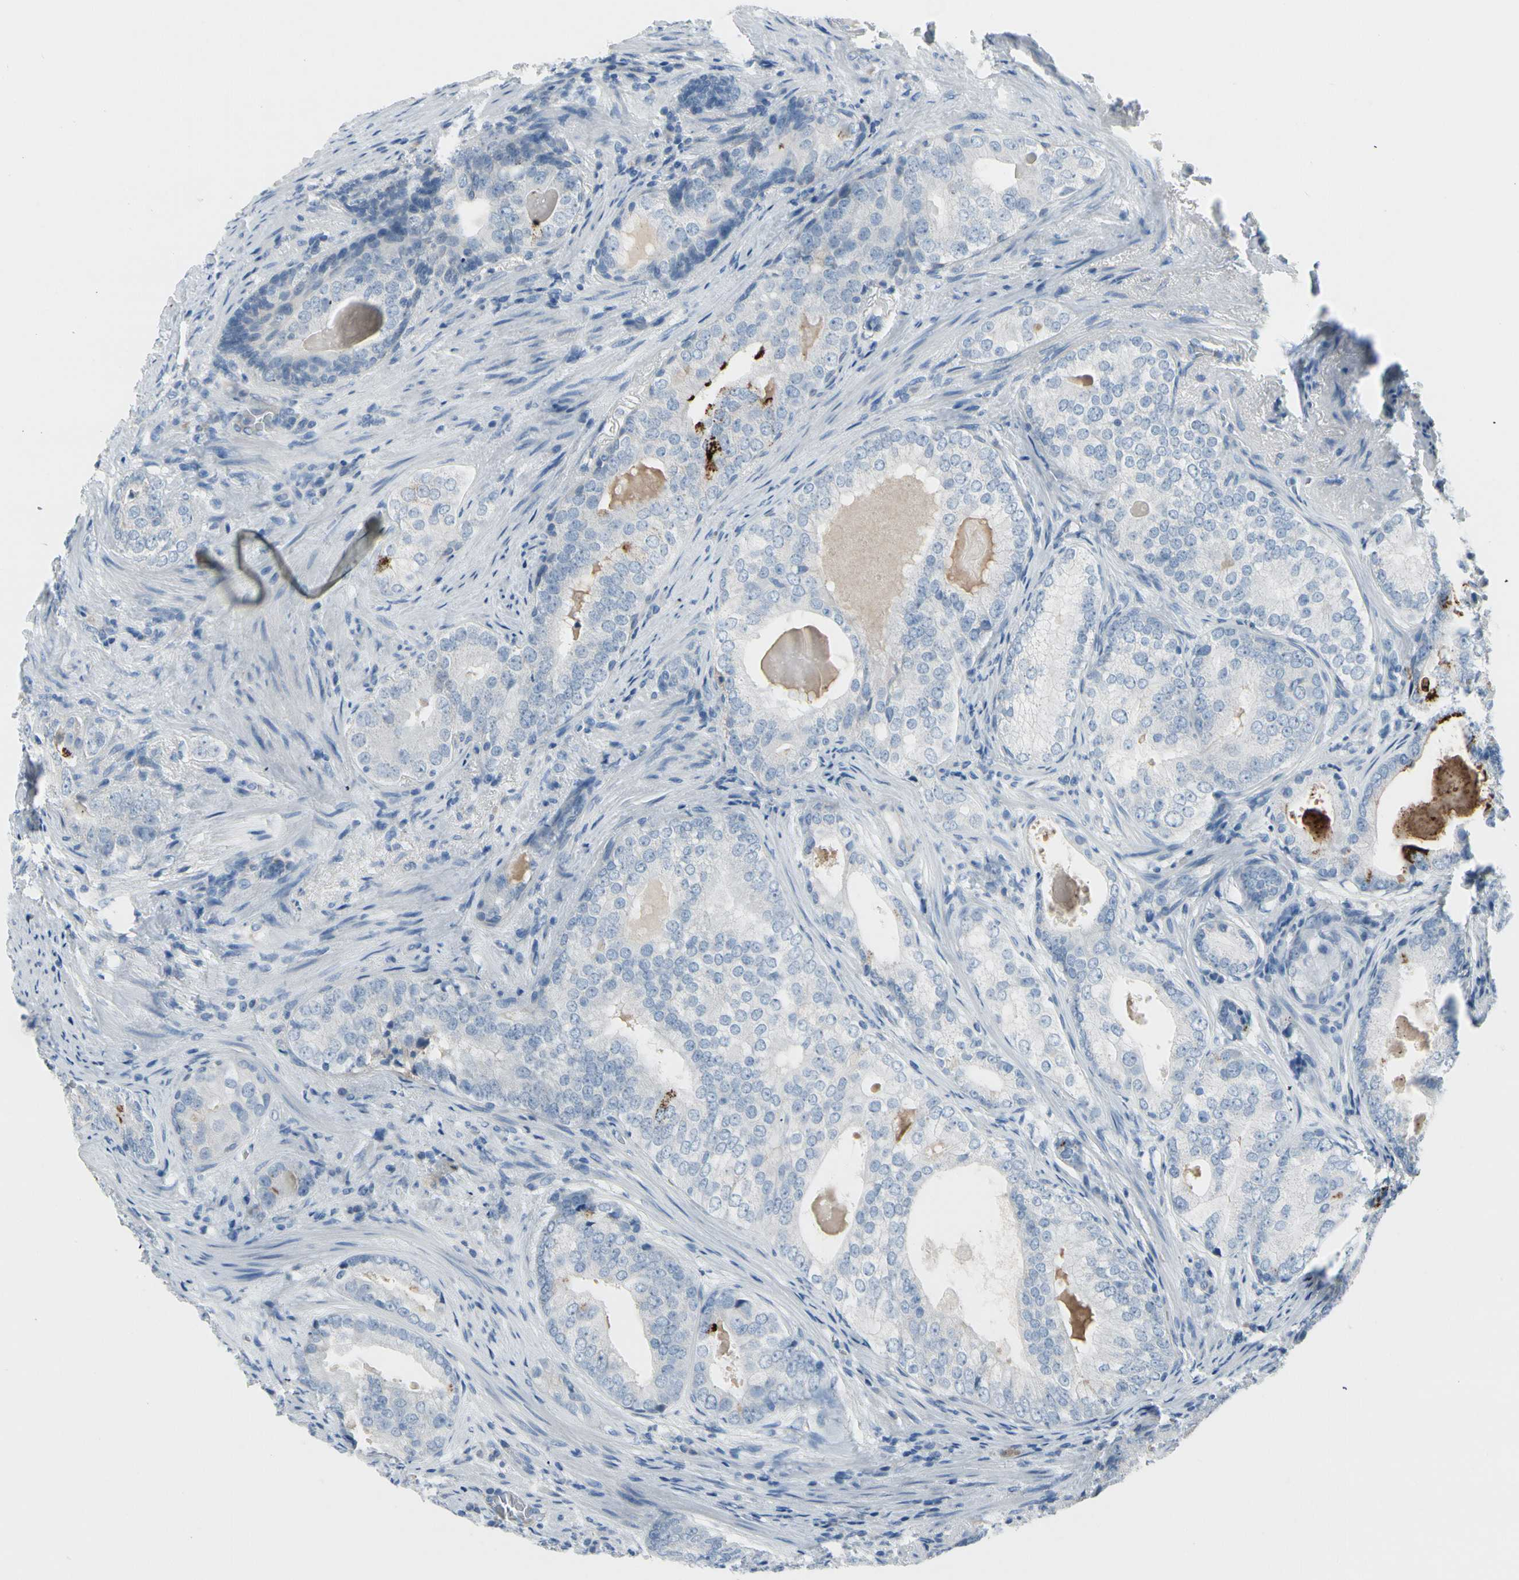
{"staining": {"intensity": "negative", "quantity": "none", "location": "none"}, "tissue": "prostate cancer", "cell_type": "Tumor cells", "image_type": "cancer", "snomed": [{"axis": "morphology", "description": "Adenocarcinoma, High grade"}, {"axis": "topography", "description": "Prostate"}], "caption": "A micrograph of adenocarcinoma (high-grade) (prostate) stained for a protein displays no brown staining in tumor cells.", "gene": "MUC5B", "patient": {"sex": "male", "age": 66}}